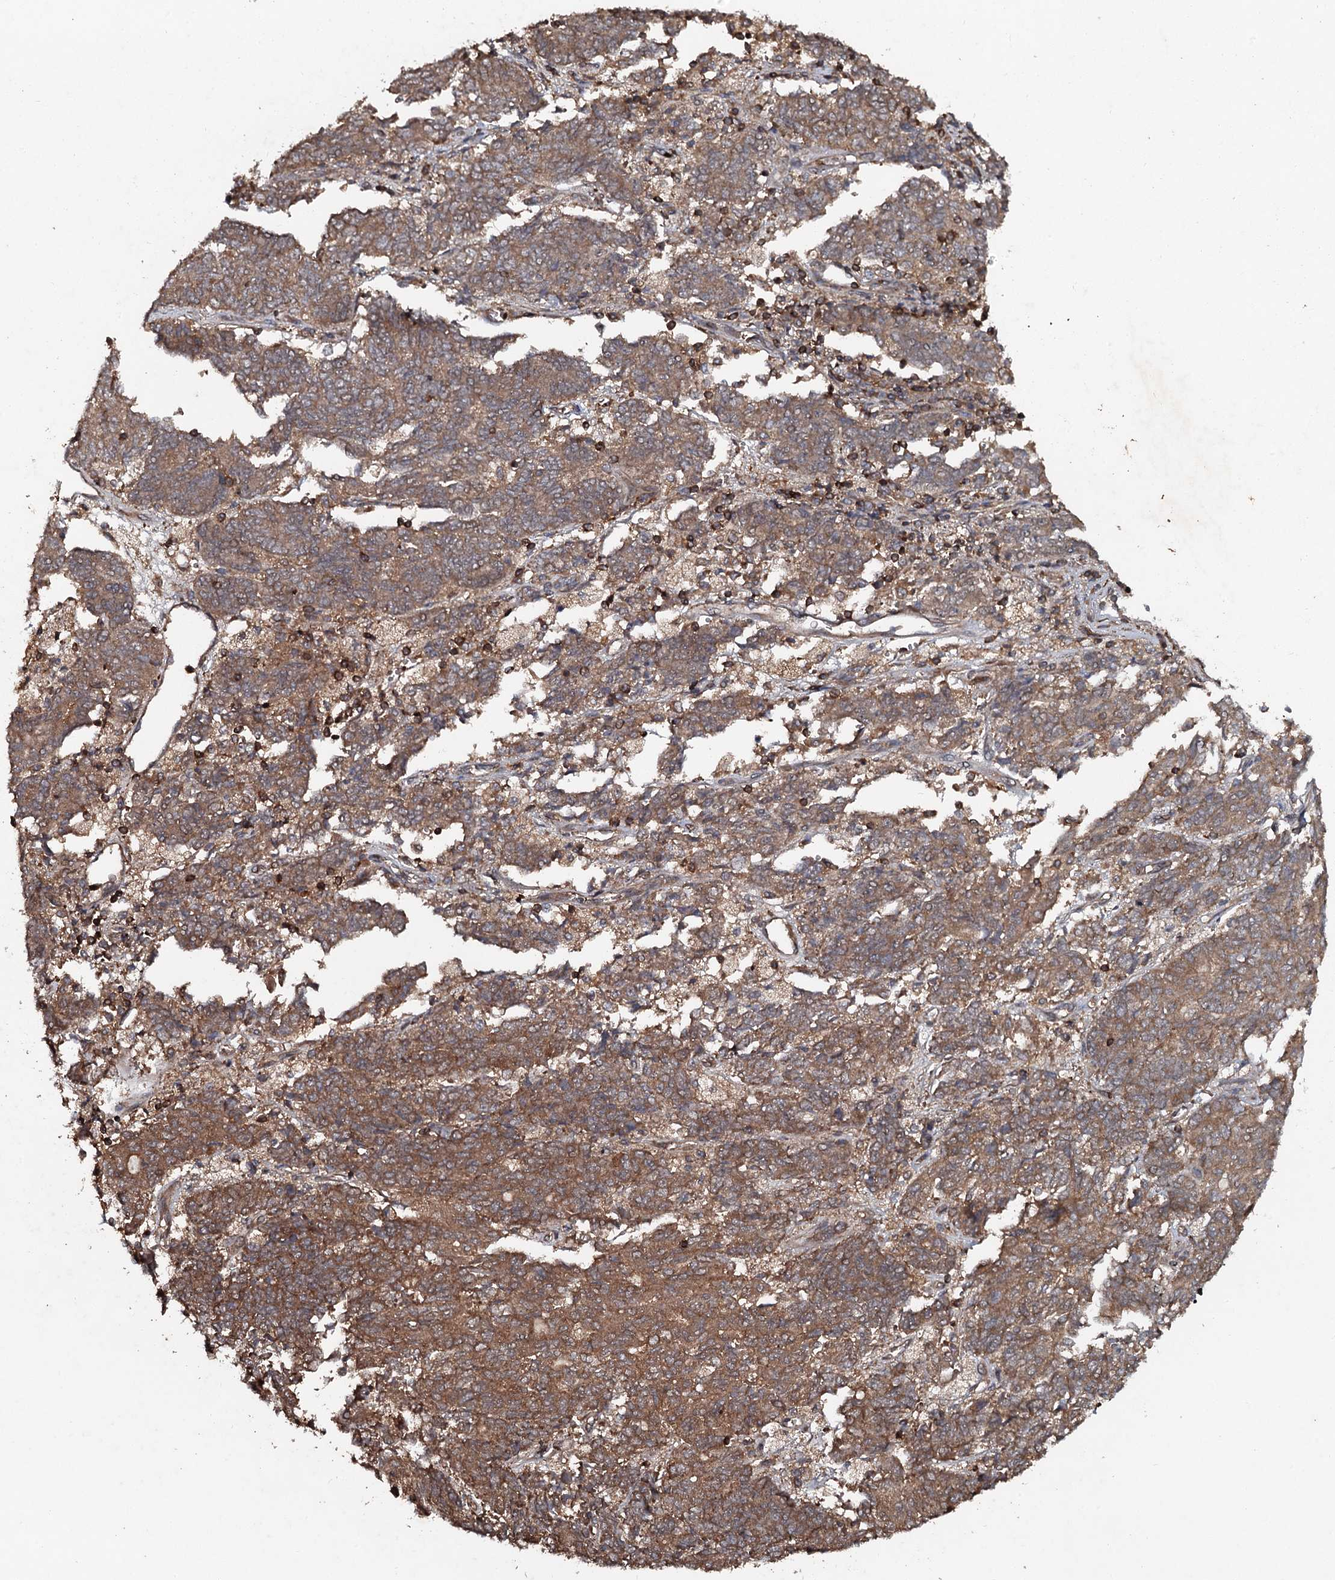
{"staining": {"intensity": "moderate", "quantity": ">75%", "location": "cytoplasmic/membranous"}, "tissue": "endometrial cancer", "cell_type": "Tumor cells", "image_type": "cancer", "snomed": [{"axis": "morphology", "description": "Adenocarcinoma, NOS"}, {"axis": "topography", "description": "Endometrium"}], "caption": "About >75% of tumor cells in adenocarcinoma (endometrial) display moderate cytoplasmic/membranous protein positivity as visualized by brown immunohistochemical staining.", "gene": "ADGRG3", "patient": {"sex": "female", "age": 80}}